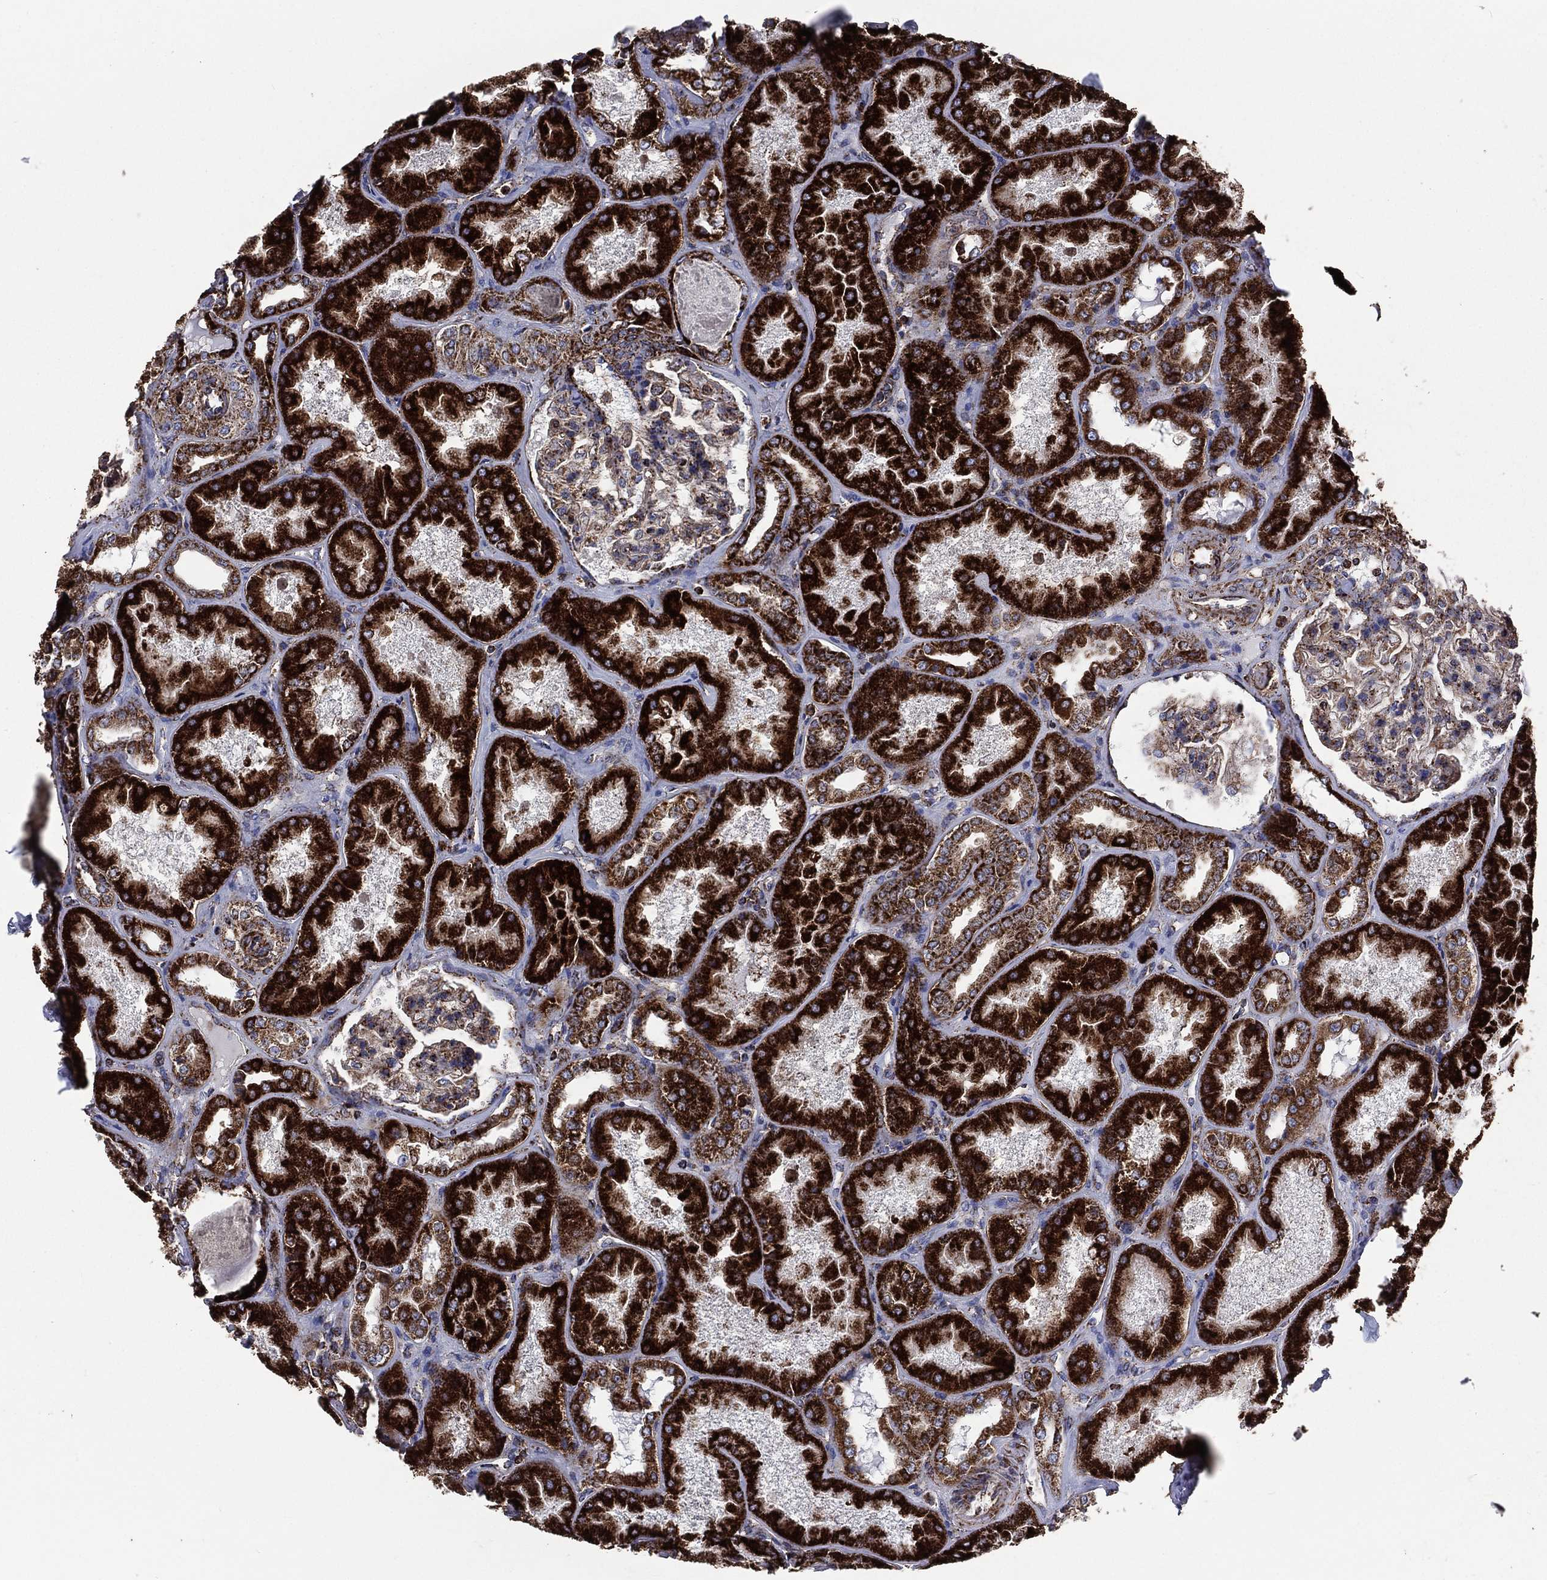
{"staining": {"intensity": "strong", "quantity": "<25%", "location": "cytoplasmic/membranous"}, "tissue": "kidney", "cell_type": "Cells in glomeruli", "image_type": "normal", "snomed": [{"axis": "morphology", "description": "Normal tissue, NOS"}, {"axis": "topography", "description": "Kidney"}], "caption": "A medium amount of strong cytoplasmic/membranous staining is identified in about <25% of cells in glomeruli in unremarkable kidney.", "gene": "ANKRD37", "patient": {"sex": "female", "age": 56}}